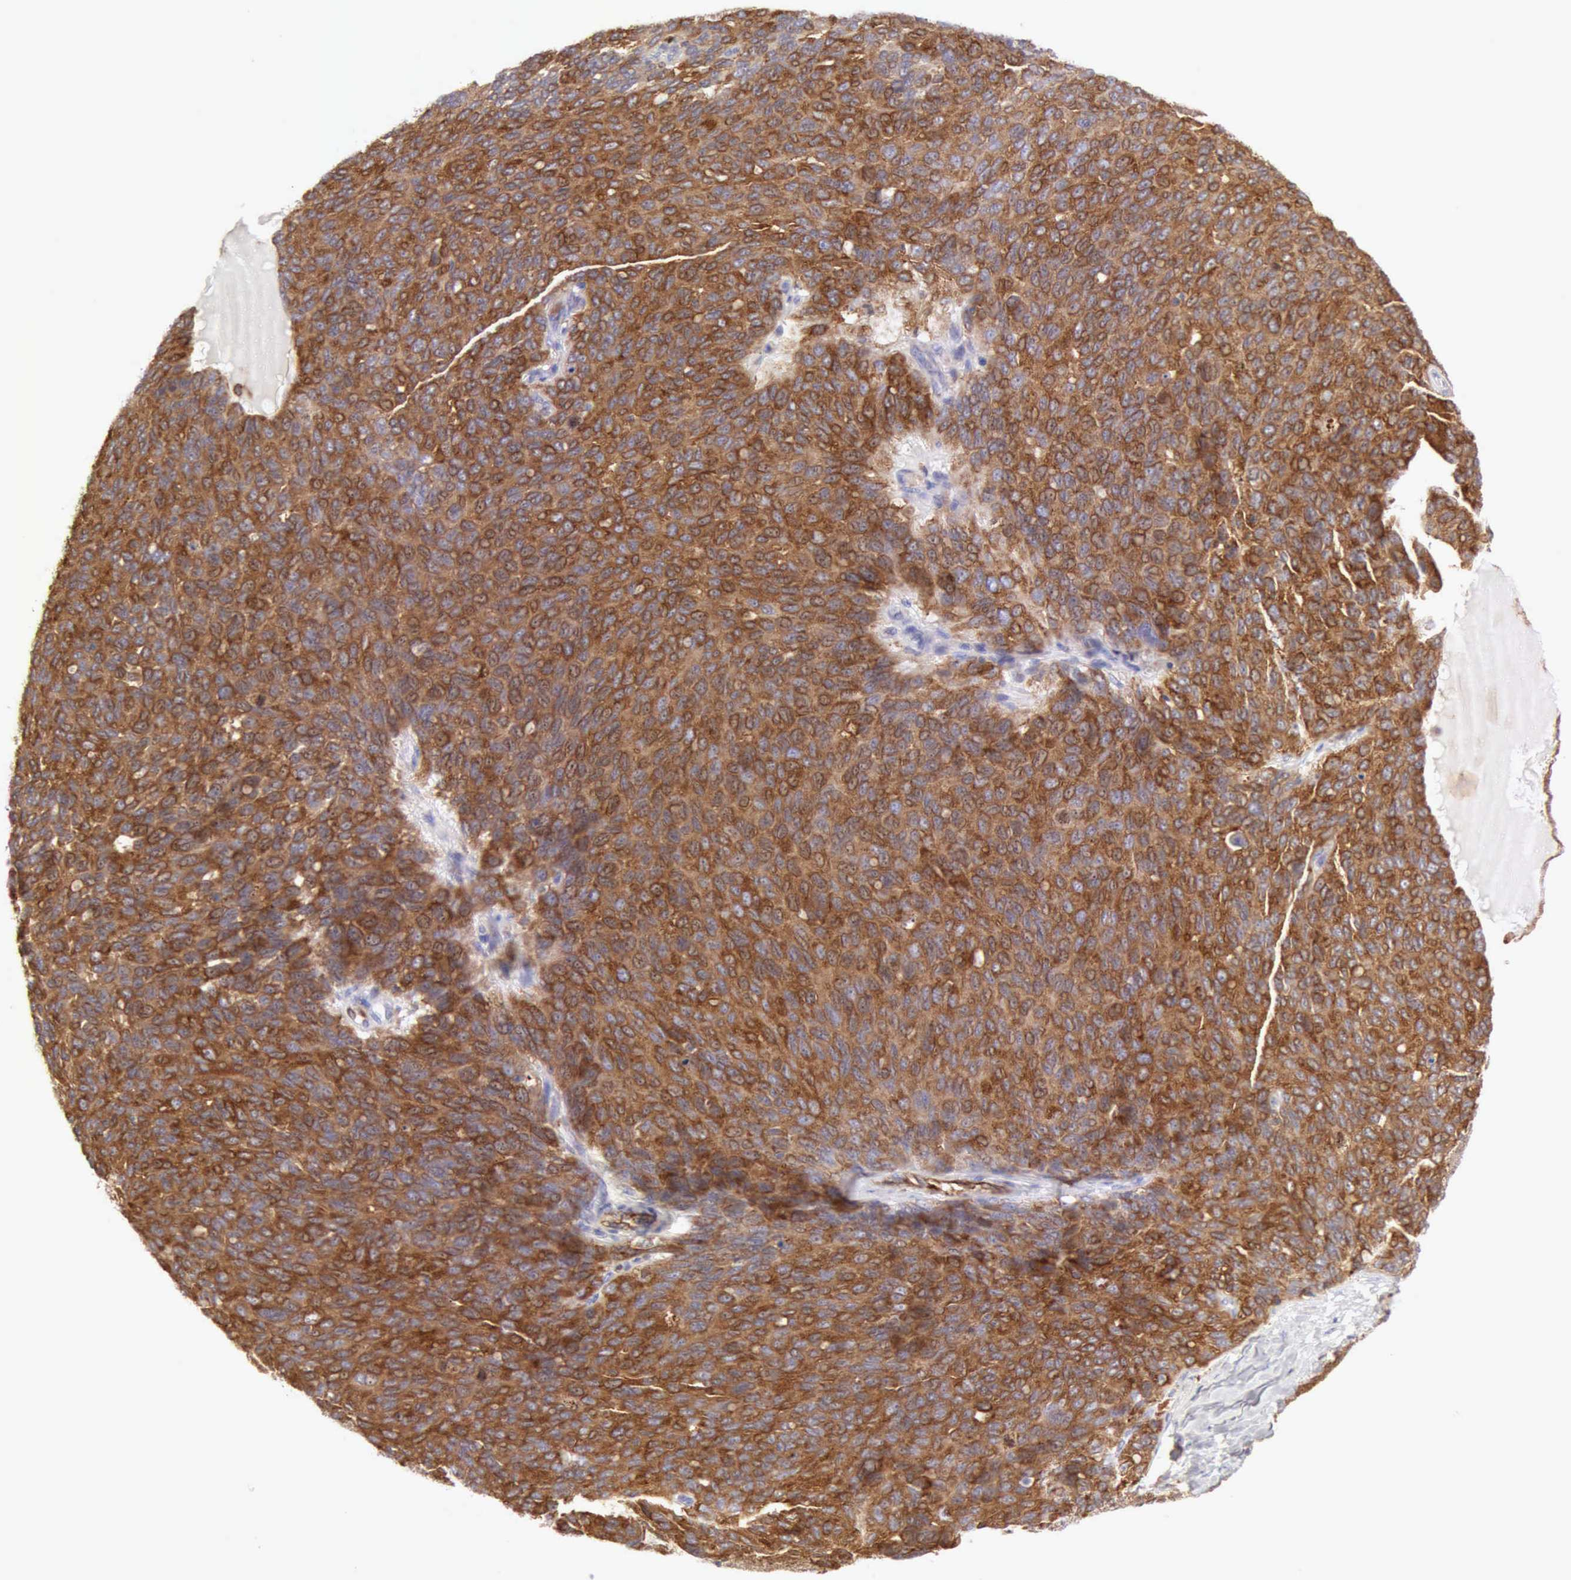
{"staining": {"intensity": "moderate", "quantity": ">75%", "location": "cytoplasmic/membranous"}, "tissue": "ovarian cancer", "cell_type": "Tumor cells", "image_type": "cancer", "snomed": [{"axis": "morphology", "description": "Carcinoma, endometroid"}, {"axis": "topography", "description": "Ovary"}], "caption": "An IHC photomicrograph of neoplastic tissue is shown. Protein staining in brown highlights moderate cytoplasmic/membranous positivity in ovarian cancer (endometroid carcinoma) within tumor cells.", "gene": "ARHGAP4", "patient": {"sex": "female", "age": 60}}